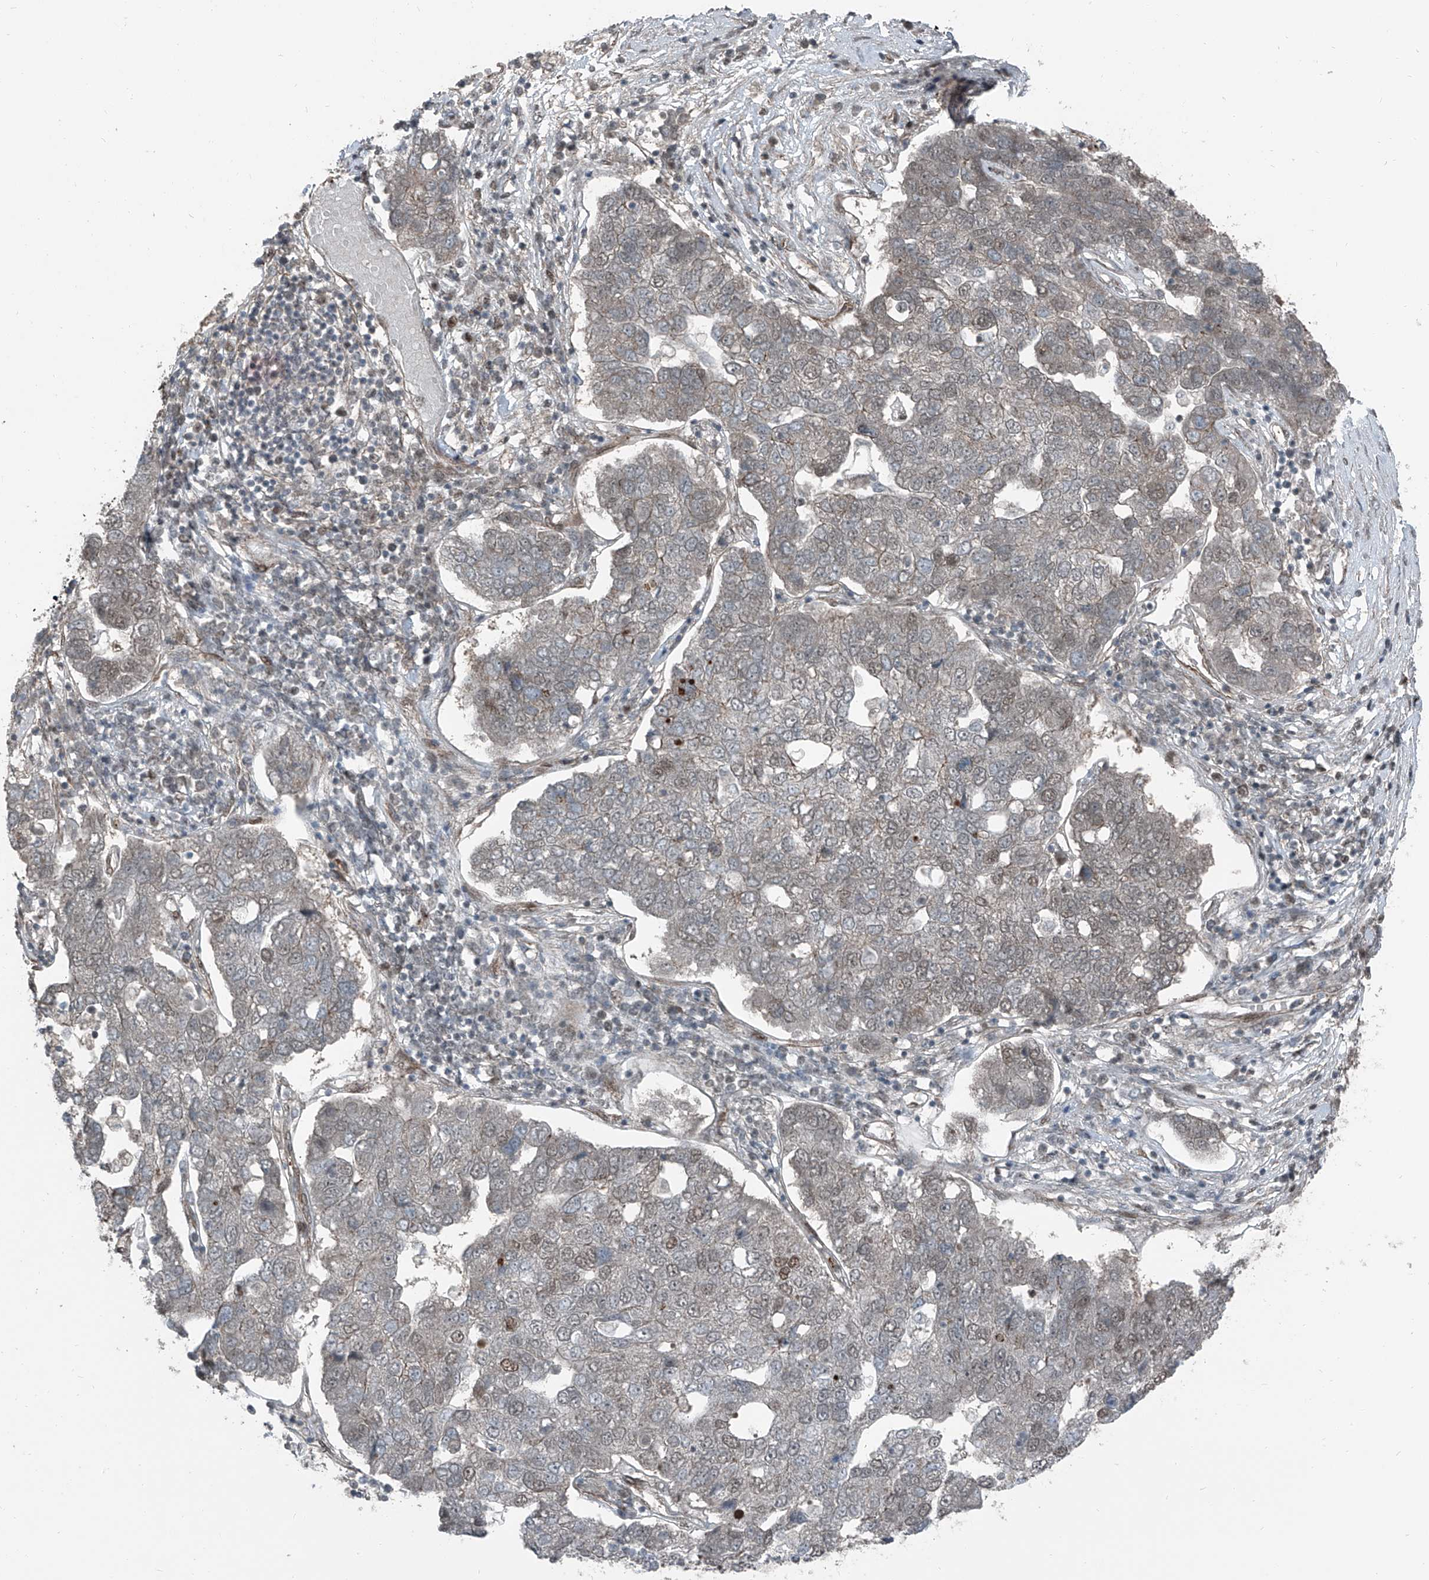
{"staining": {"intensity": "weak", "quantity": "<25%", "location": "nuclear"}, "tissue": "pancreatic cancer", "cell_type": "Tumor cells", "image_type": "cancer", "snomed": [{"axis": "morphology", "description": "Adenocarcinoma, NOS"}, {"axis": "topography", "description": "Pancreas"}], "caption": "The histopathology image reveals no significant positivity in tumor cells of pancreatic cancer.", "gene": "ZNF570", "patient": {"sex": "female", "age": 61}}